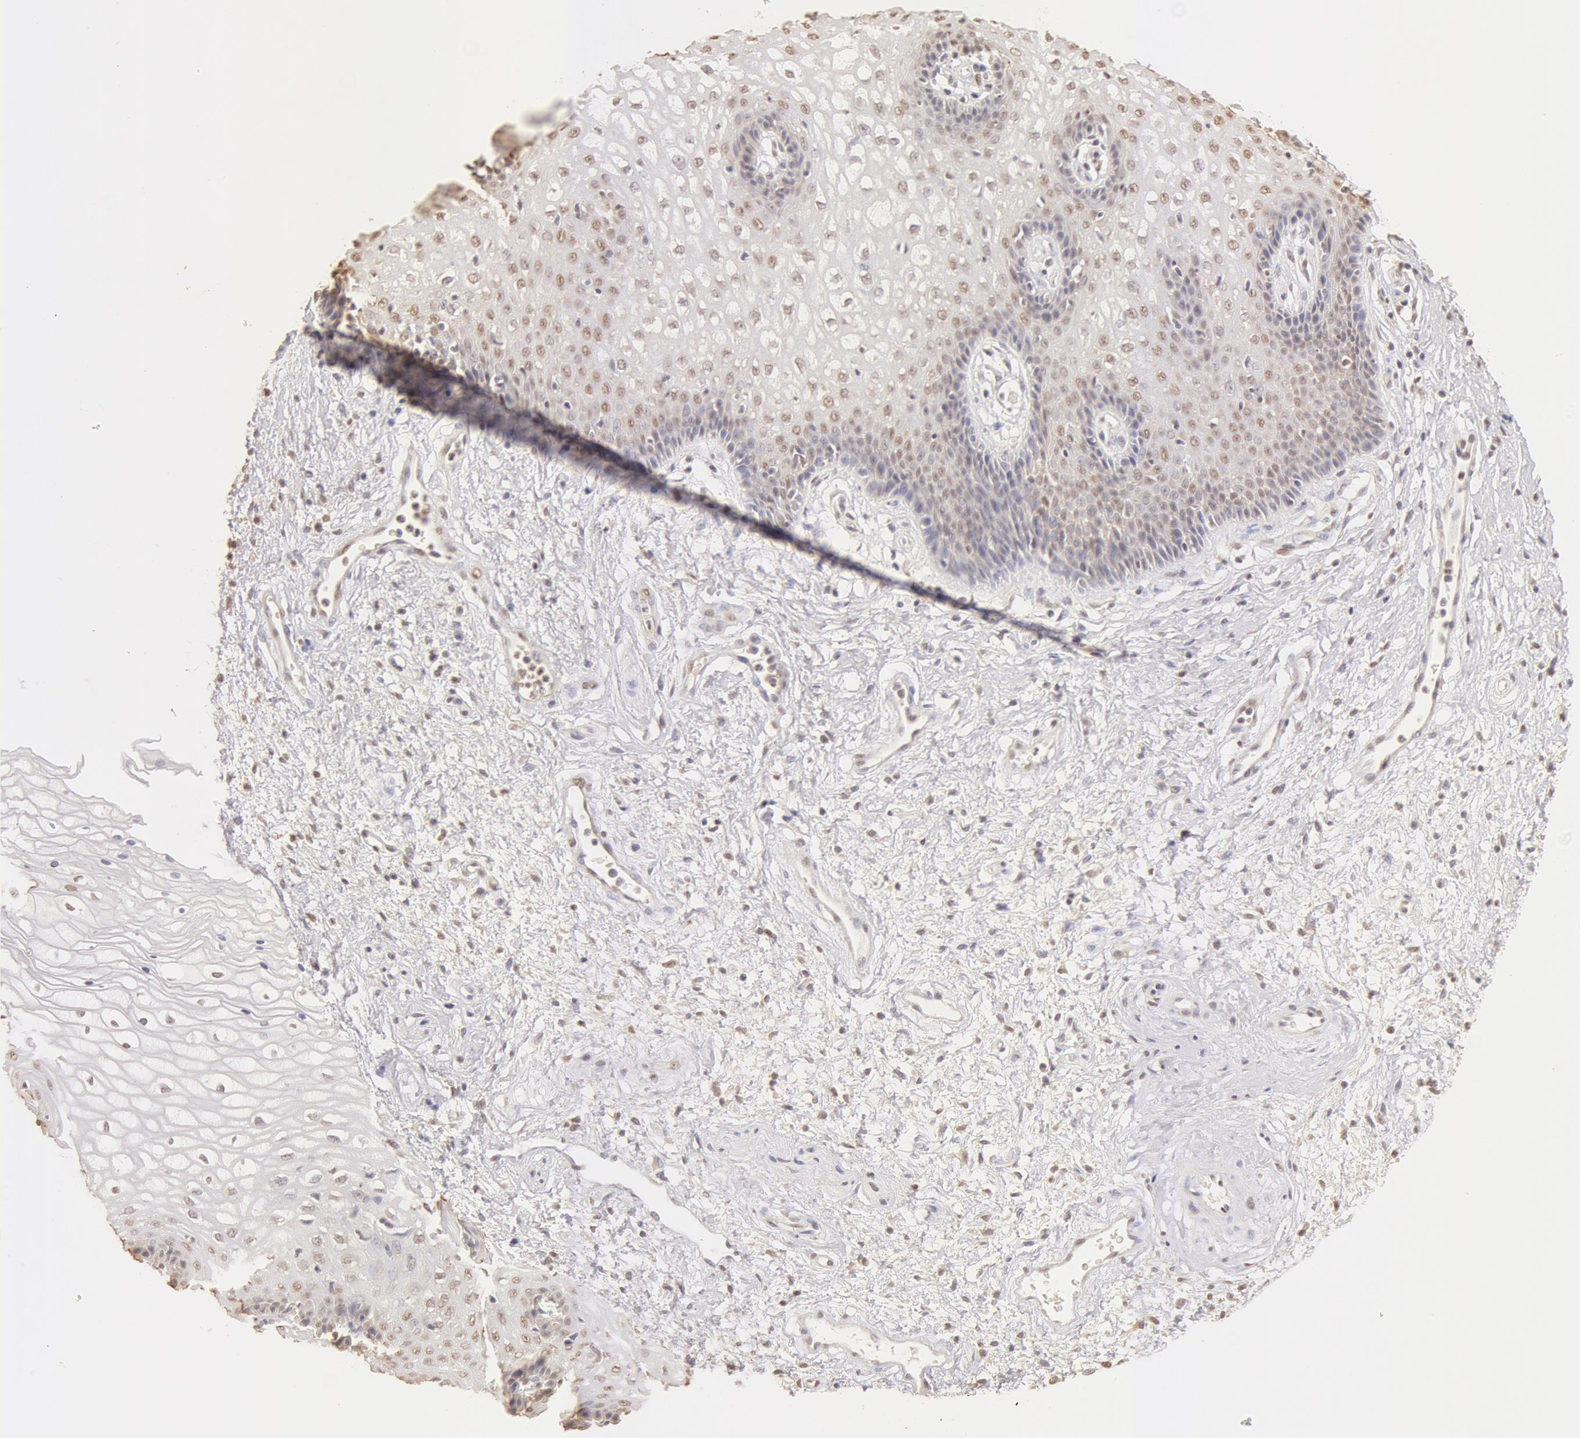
{"staining": {"intensity": "moderate", "quantity": ">75%", "location": "nuclear"}, "tissue": "vagina", "cell_type": "Squamous epithelial cells", "image_type": "normal", "snomed": [{"axis": "morphology", "description": "Normal tissue, NOS"}, {"axis": "topography", "description": "Vagina"}], "caption": "The image reveals a brown stain indicating the presence of a protein in the nuclear of squamous epithelial cells in vagina.", "gene": "SNRNP70", "patient": {"sex": "female", "age": 34}}